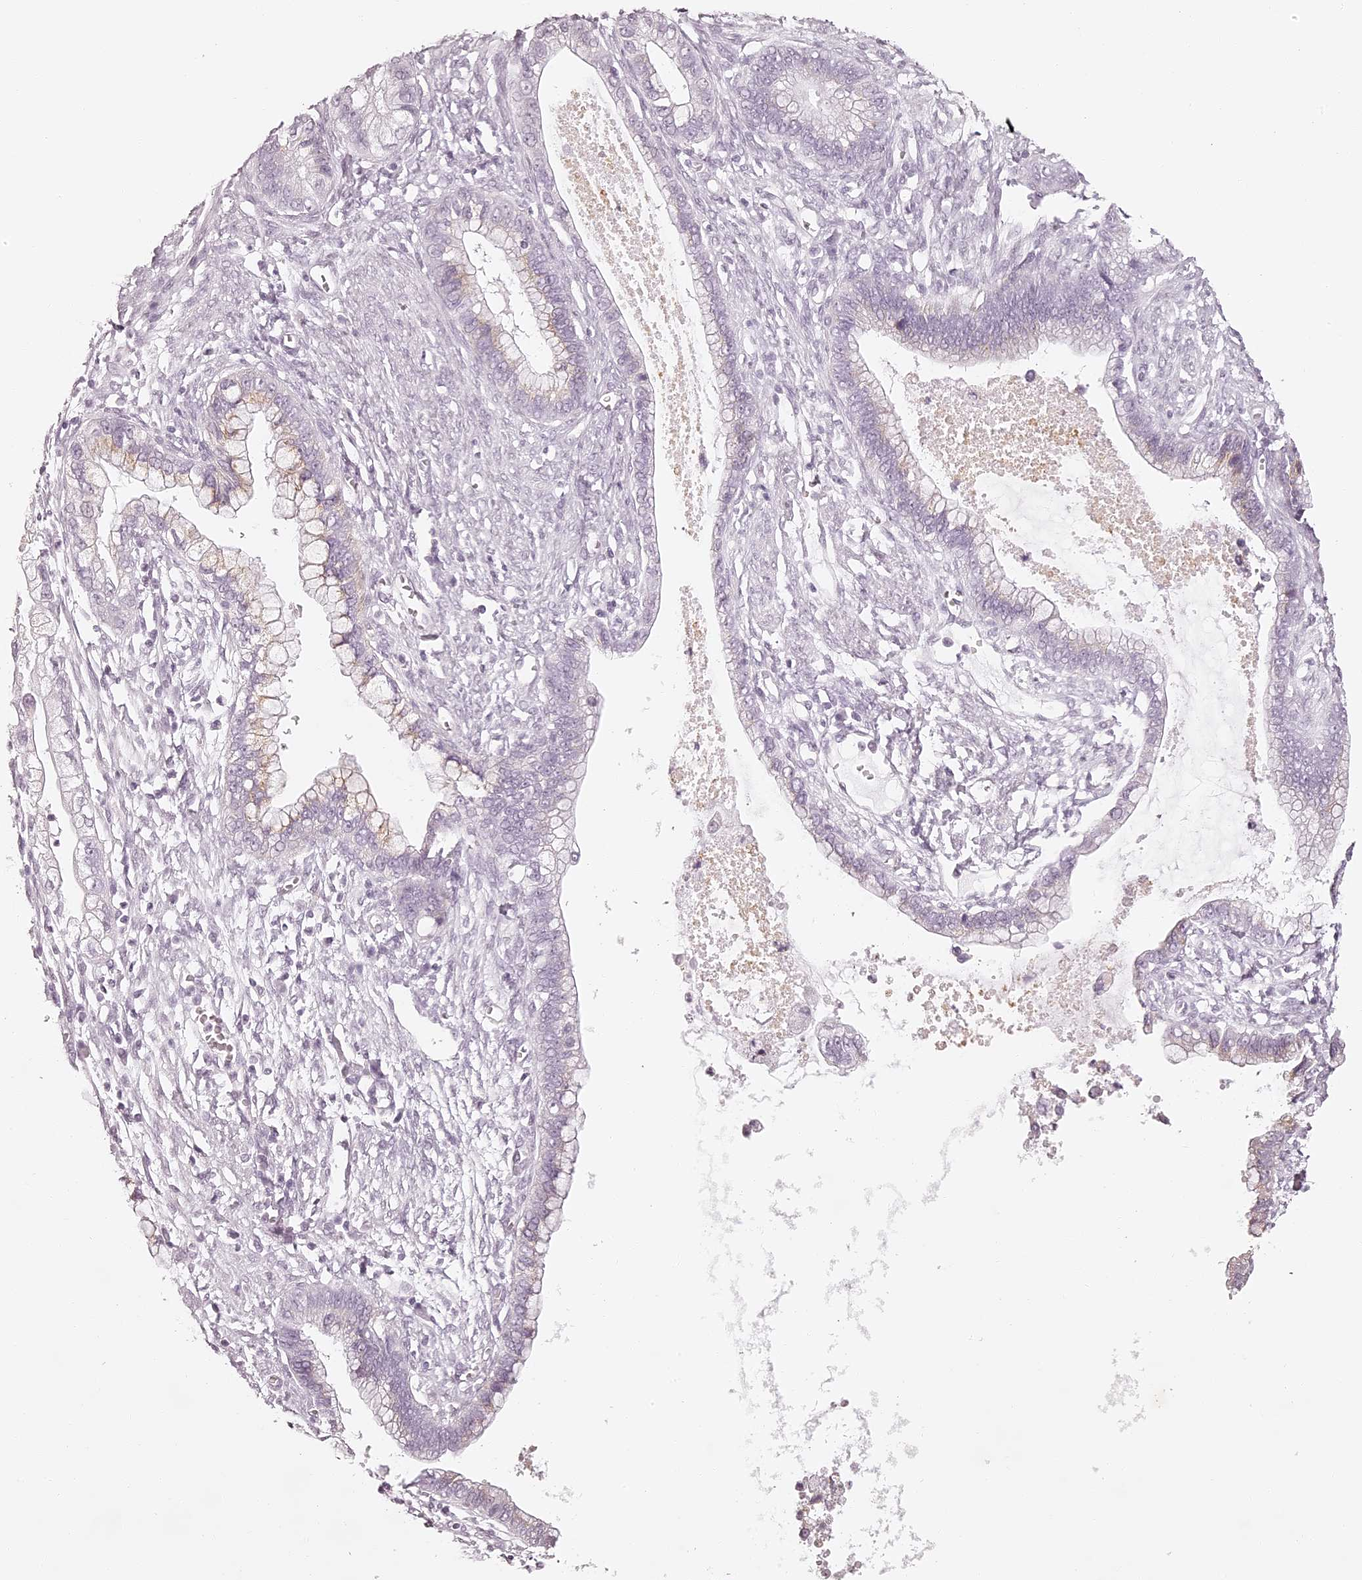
{"staining": {"intensity": "weak", "quantity": "25%-75%", "location": "cytoplasmic/membranous"}, "tissue": "cervical cancer", "cell_type": "Tumor cells", "image_type": "cancer", "snomed": [{"axis": "morphology", "description": "Adenocarcinoma, NOS"}, {"axis": "topography", "description": "Cervix"}], "caption": "Human cervical cancer stained with a protein marker displays weak staining in tumor cells.", "gene": "ELAPOR1", "patient": {"sex": "female", "age": 44}}